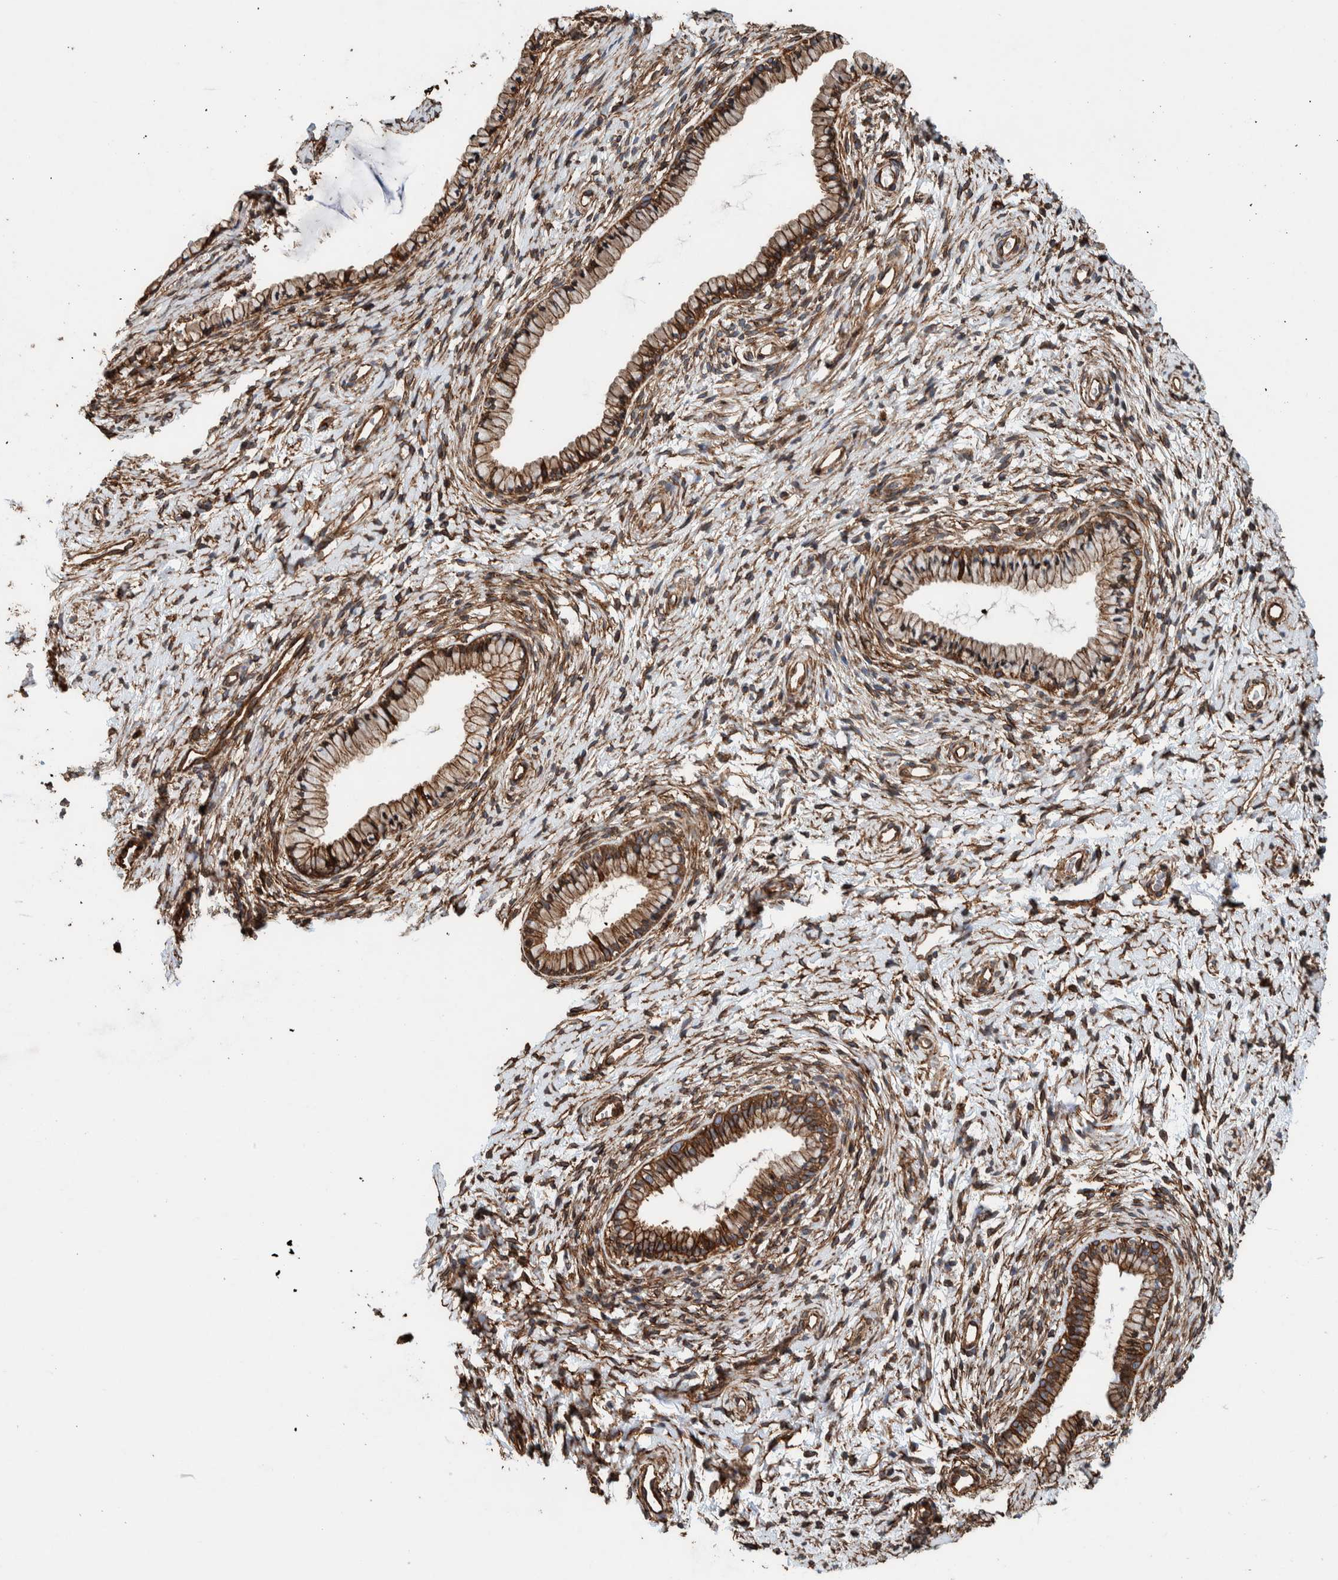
{"staining": {"intensity": "moderate", "quantity": ">75%", "location": "cytoplasmic/membranous"}, "tissue": "cervix", "cell_type": "Glandular cells", "image_type": "normal", "snomed": [{"axis": "morphology", "description": "Normal tissue, NOS"}, {"axis": "topography", "description": "Cervix"}], "caption": "Unremarkable cervix shows moderate cytoplasmic/membranous expression in about >75% of glandular cells (brown staining indicates protein expression, while blue staining denotes nuclei)..", "gene": "PKD1L1", "patient": {"sex": "female", "age": 72}}